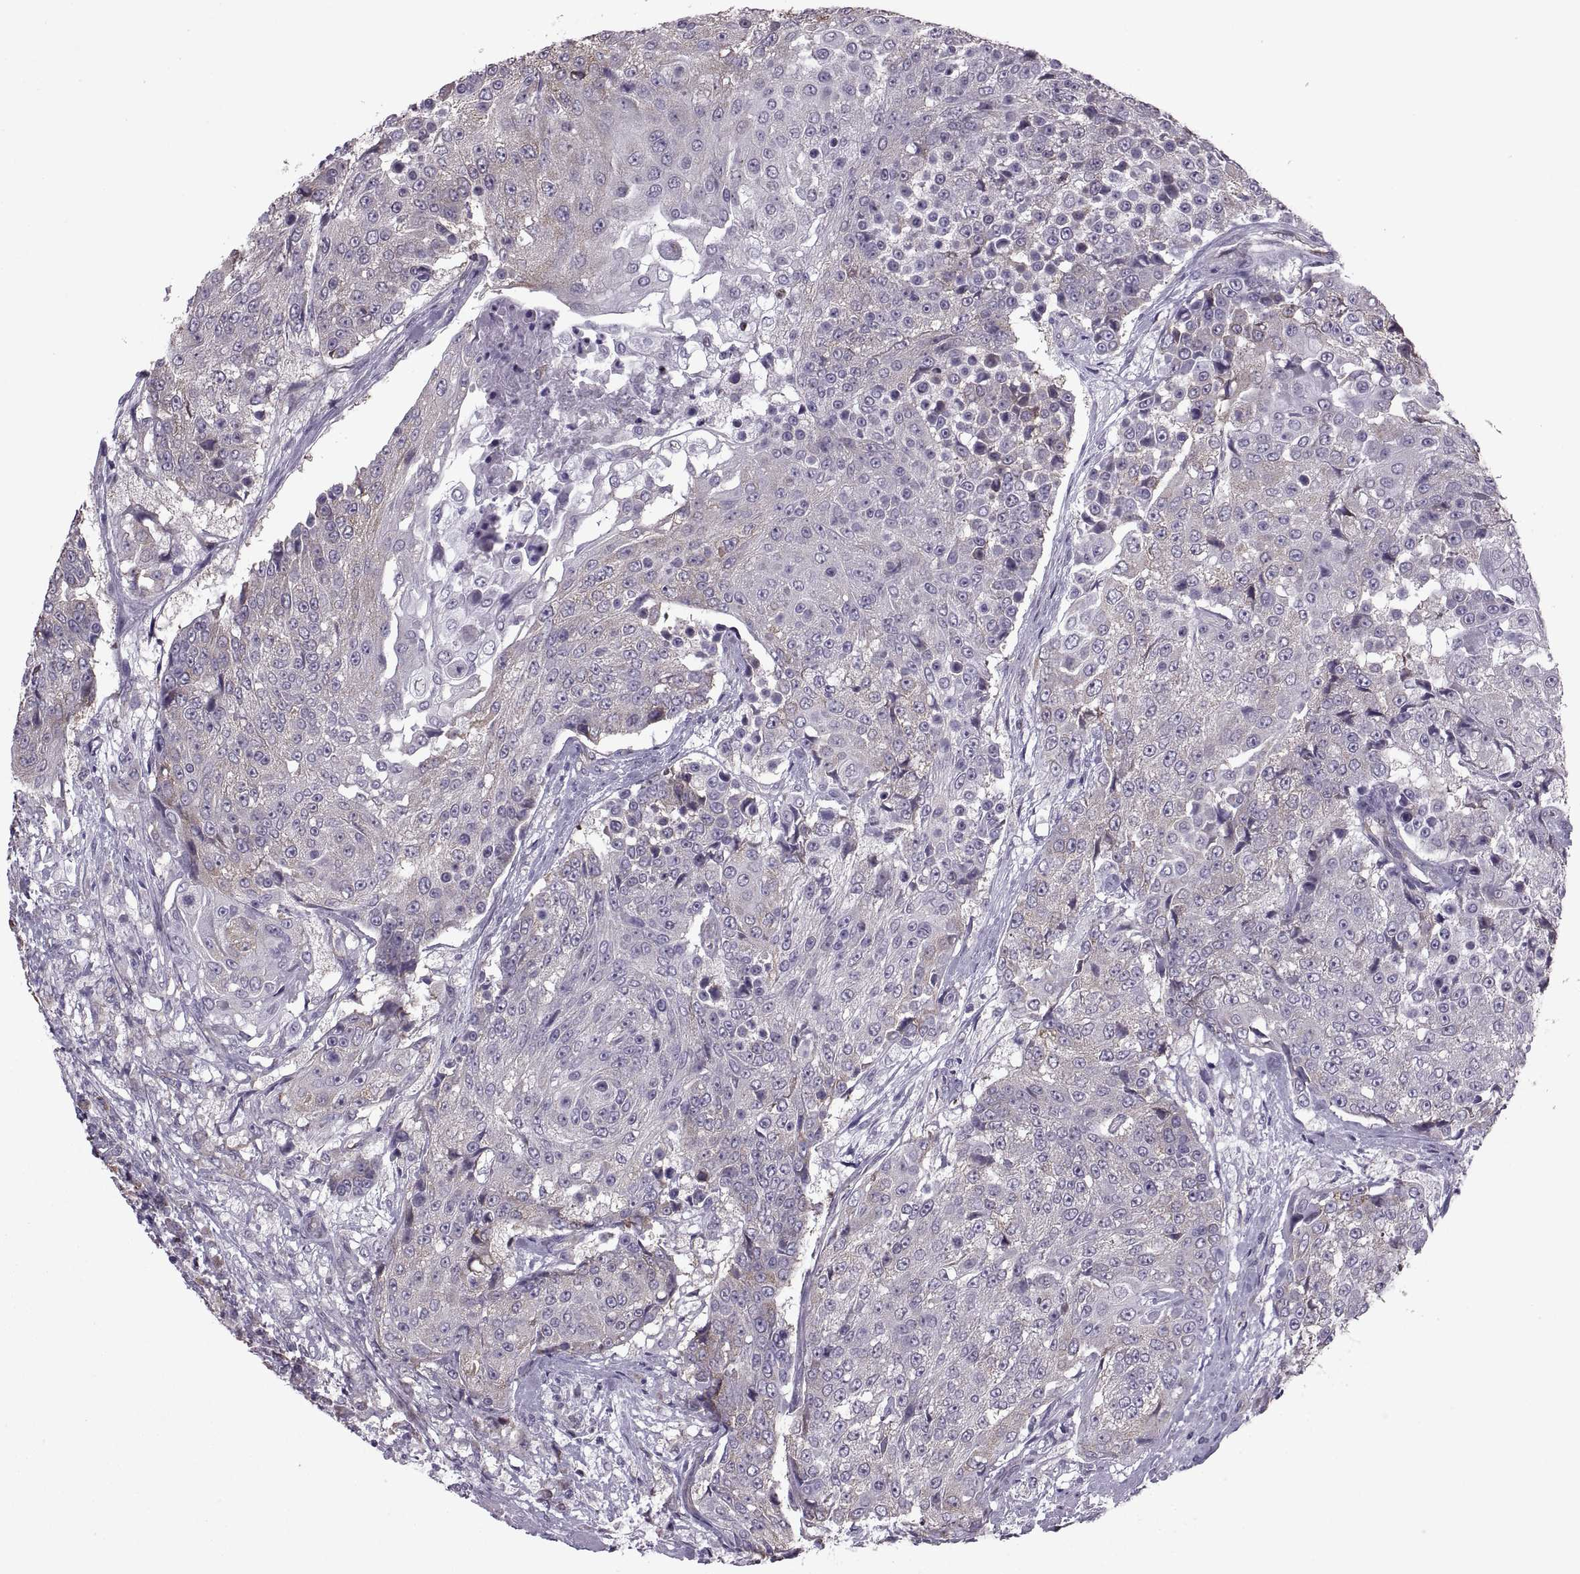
{"staining": {"intensity": "weak", "quantity": "25%-75%", "location": "cytoplasmic/membranous"}, "tissue": "urothelial cancer", "cell_type": "Tumor cells", "image_type": "cancer", "snomed": [{"axis": "morphology", "description": "Urothelial carcinoma, High grade"}, {"axis": "topography", "description": "Urinary bladder"}], "caption": "Weak cytoplasmic/membranous protein expression is present in approximately 25%-75% of tumor cells in urothelial carcinoma (high-grade). Ihc stains the protein in brown and the nuclei are stained blue.", "gene": "PABPC1", "patient": {"sex": "female", "age": 63}}